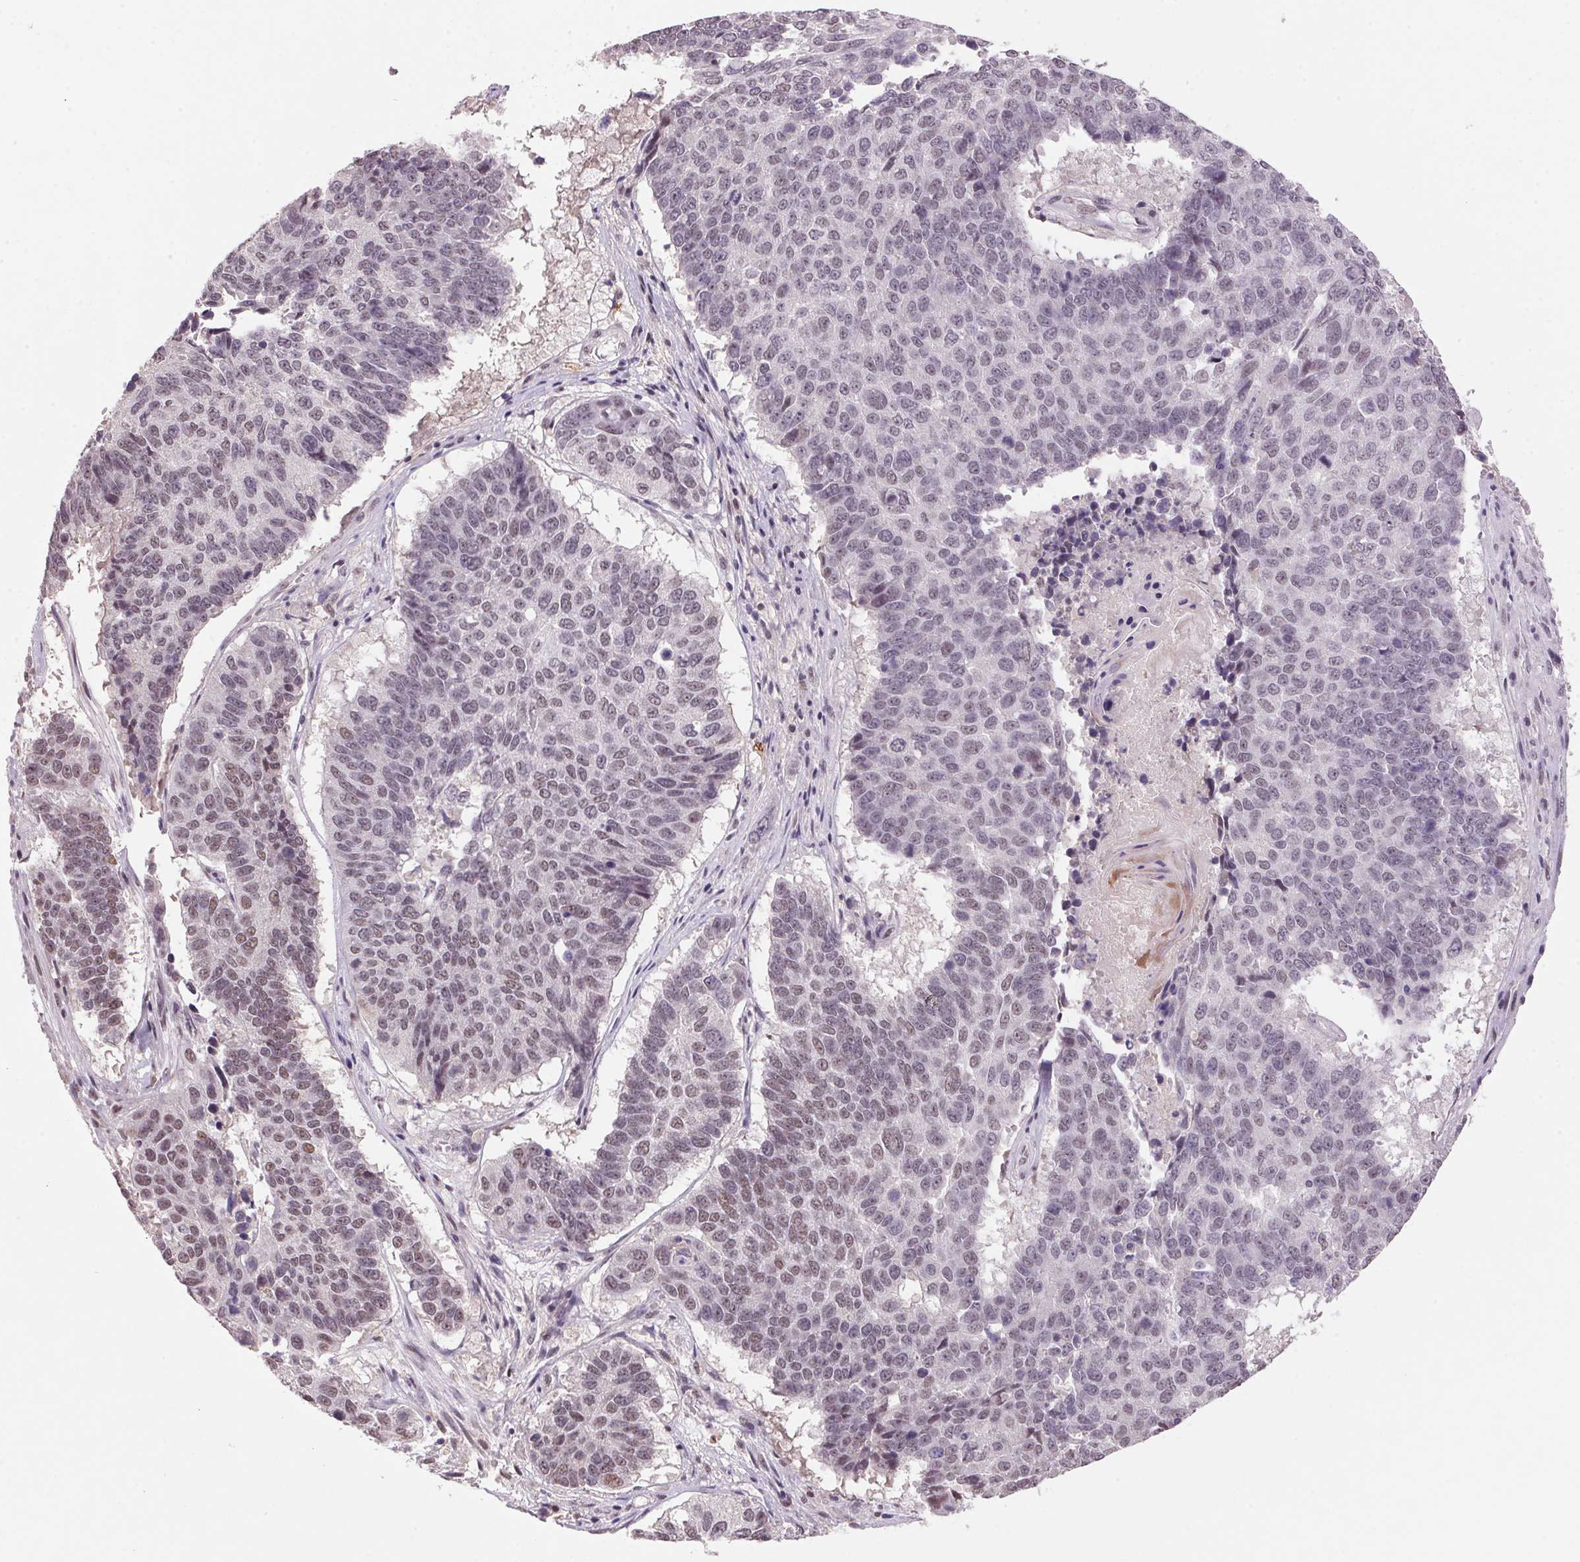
{"staining": {"intensity": "weak", "quantity": "25%-75%", "location": "nuclear"}, "tissue": "lung cancer", "cell_type": "Tumor cells", "image_type": "cancer", "snomed": [{"axis": "morphology", "description": "Squamous cell carcinoma, NOS"}, {"axis": "topography", "description": "Lung"}], "caption": "Lung cancer stained for a protein demonstrates weak nuclear positivity in tumor cells. The protein is shown in brown color, while the nuclei are stained blue.", "gene": "ZBTB4", "patient": {"sex": "male", "age": 73}}